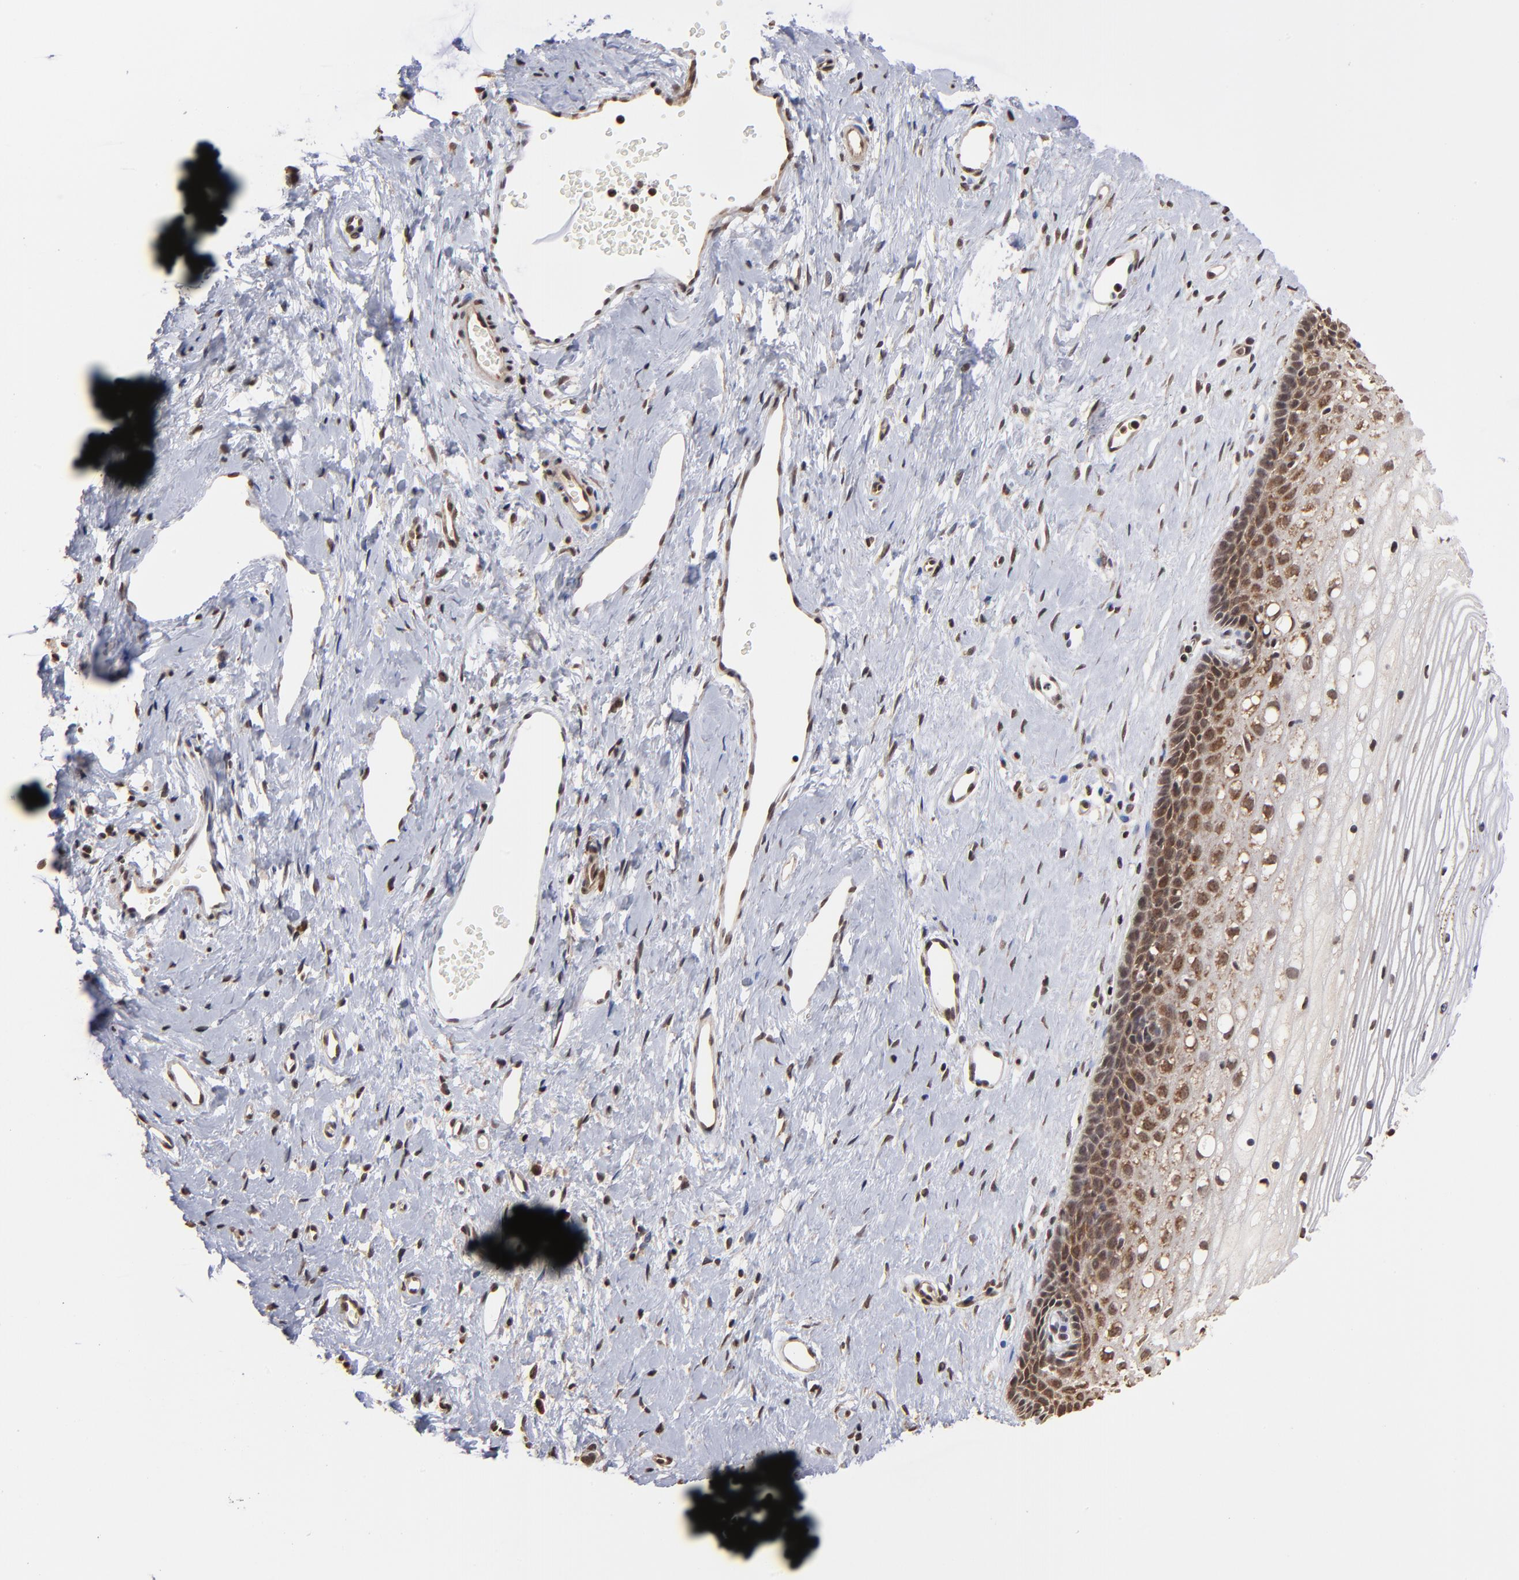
{"staining": {"intensity": "weak", "quantity": ">75%", "location": "cytoplasmic/membranous"}, "tissue": "cervix", "cell_type": "Glandular cells", "image_type": "normal", "snomed": [{"axis": "morphology", "description": "Normal tissue, NOS"}, {"axis": "topography", "description": "Cervix"}], "caption": "Immunohistochemistry histopathology image of benign human cervix stained for a protein (brown), which displays low levels of weak cytoplasmic/membranous expression in approximately >75% of glandular cells.", "gene": "BRPF1", "patient": {"sex": "female", "age": 40}}